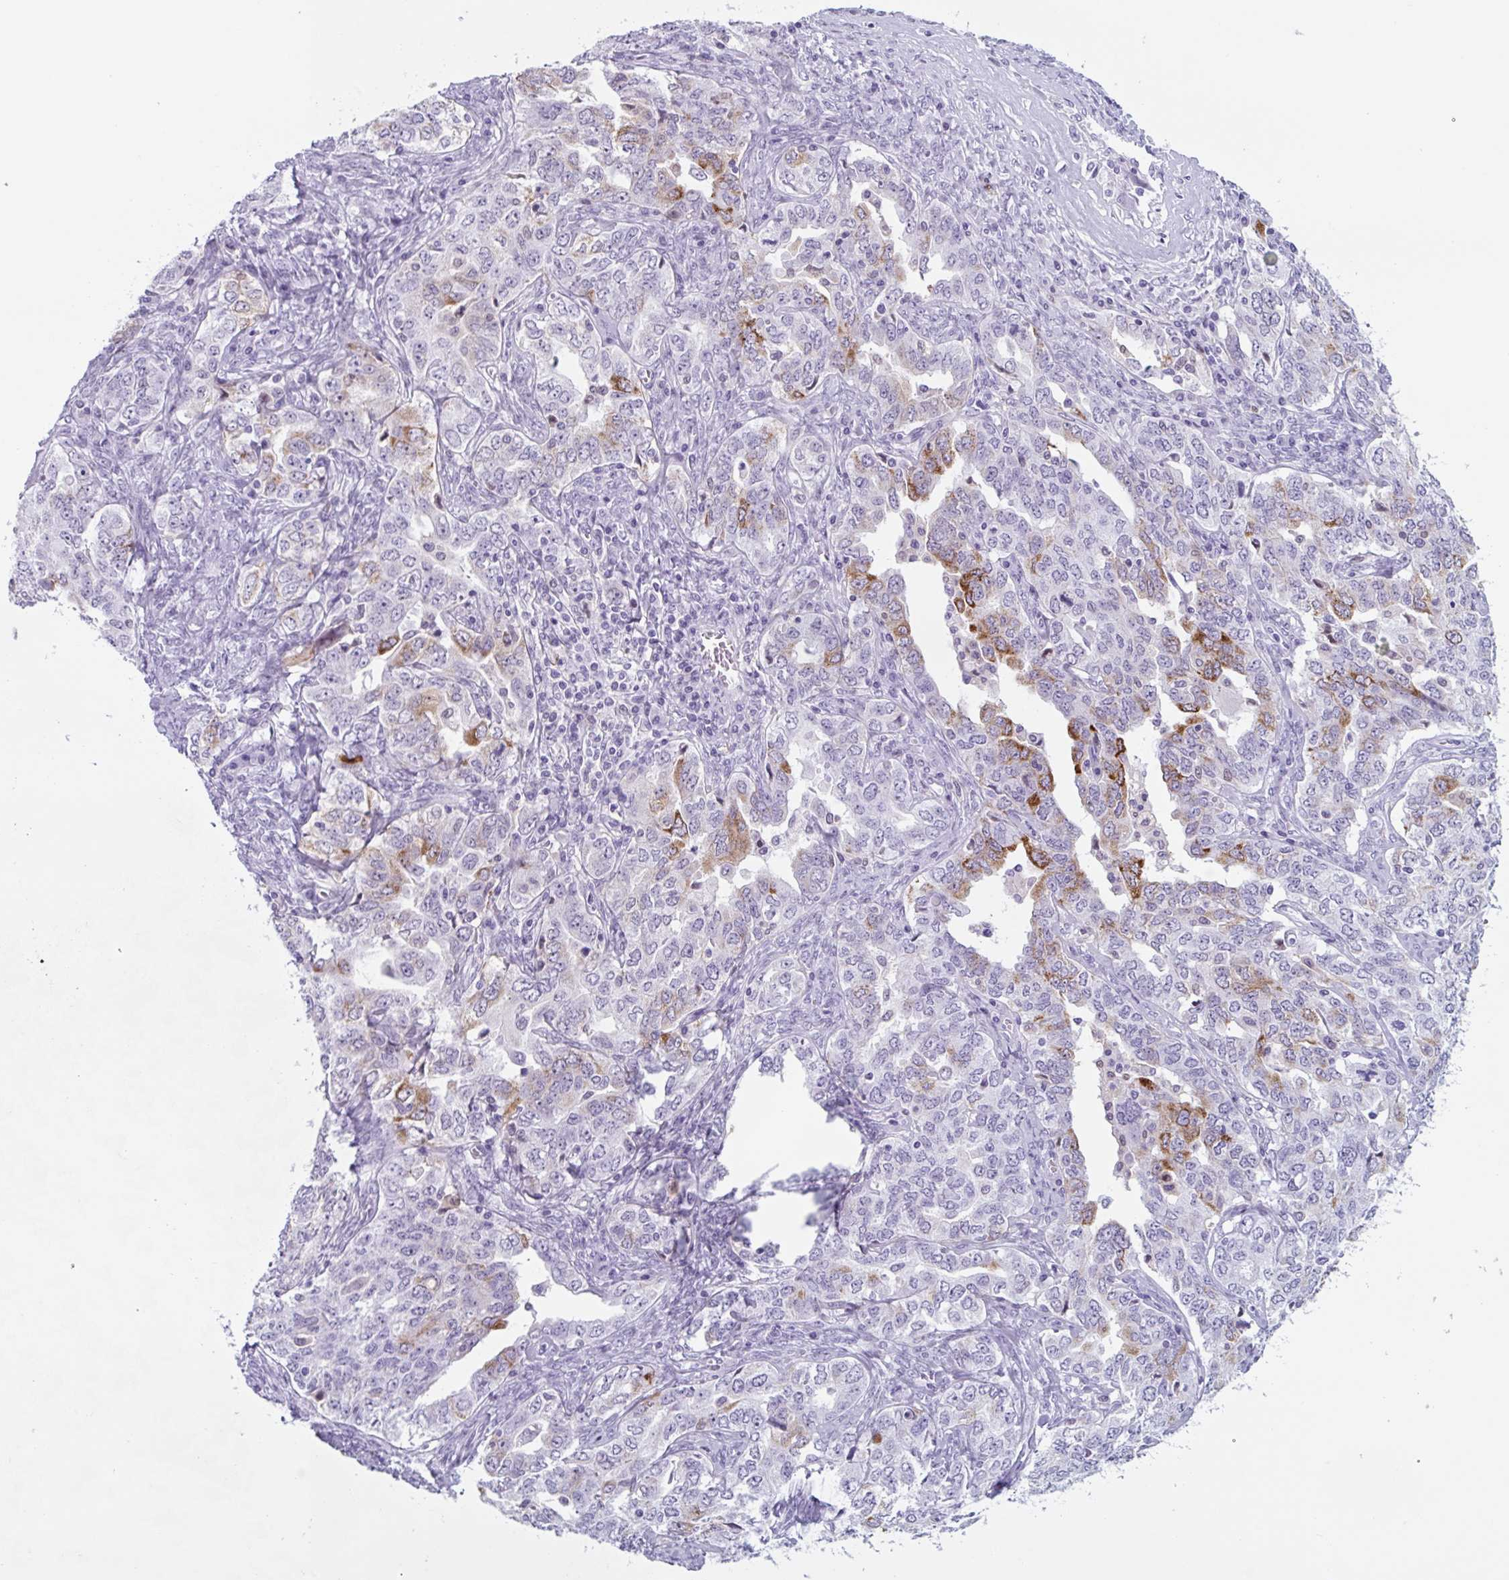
{"staining": {"intensity": "strong", "quantity": "<25%", "location": "cytoplasmic/membranous"}, "tissue": "ovarian cancer", "cell_type": "Tumor cells", "image_type": "cancer", "snomed": [{"axis": "morphology", "description": "Carcinoma, endometroid"}, {"axis": "topography", "description": "Ovary"}], "caption": "A high-resolution image shows IHC staining of ovarian endometroid carcinoma, which demonstrates strong cytoplasmic/membranous expression in about <25% of tumor cells.", "gene": "TNFRSF8", "patient": {"sex": "female", "age": 62}}